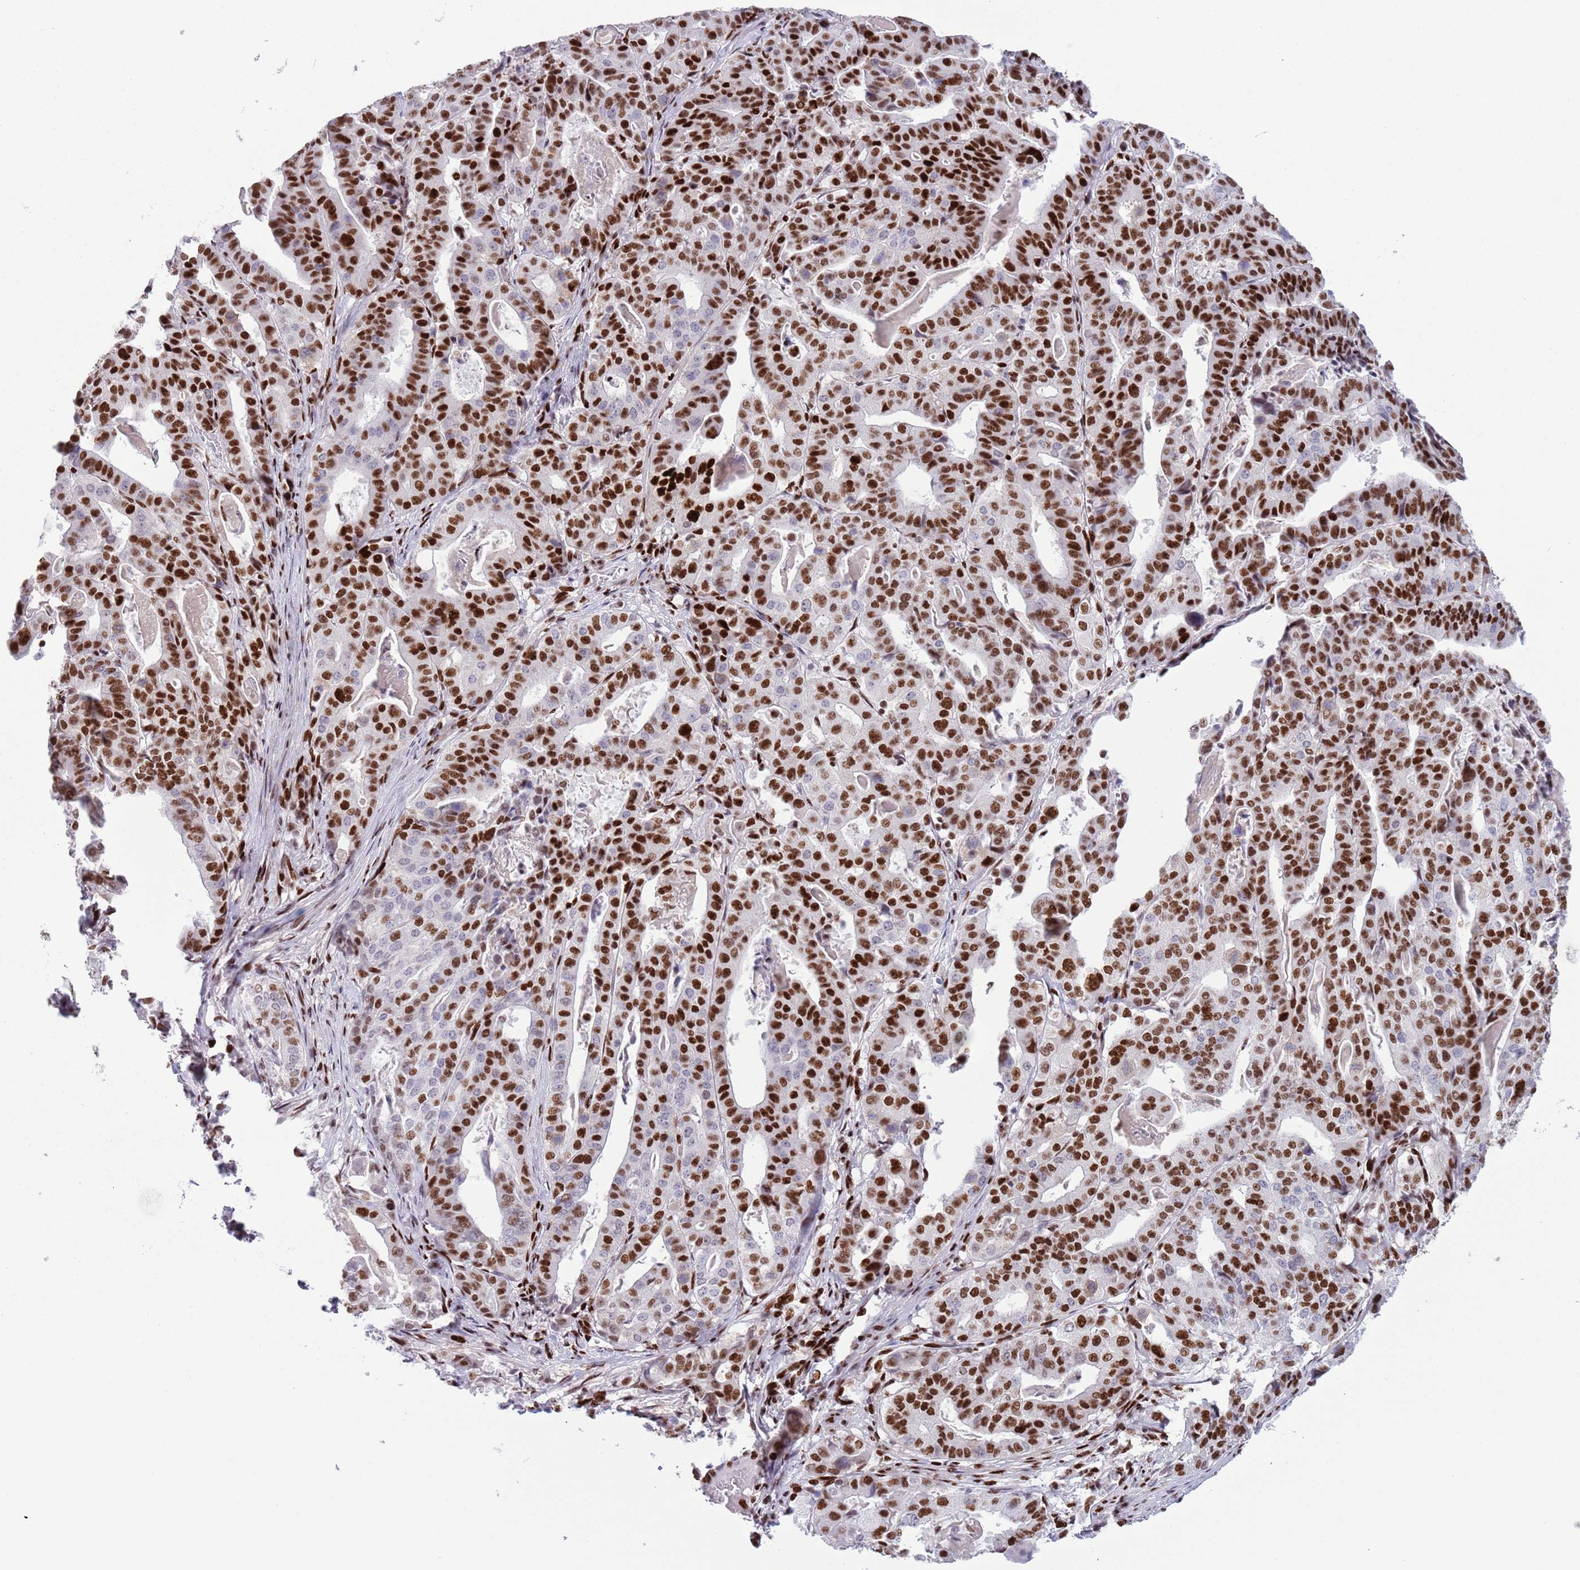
{"staining": {"intensity": "strong", "quantity": ">75%", "location": "nuclear"}, "tissue": "stomach cancer", "cell_type": "Tumor cells", "image_type": "cancer", "snomed": [{"axis": "morphology", "description": "Adenocarcinoma, NOS"}, {"axis": "topography", "description": "Stomach"}], "caption": "Stomach cancer (adenocarcinoma) tissue shows strong nuclear staining in about >75% of tumor cells, visualized by immunohistochemistry. (DAB (3,3'-diaminobenzidine) IHC with brightfield microscopy, high magnification).", "gene": "MFSD10", "patient": {"sex": "male", "age": 48}}